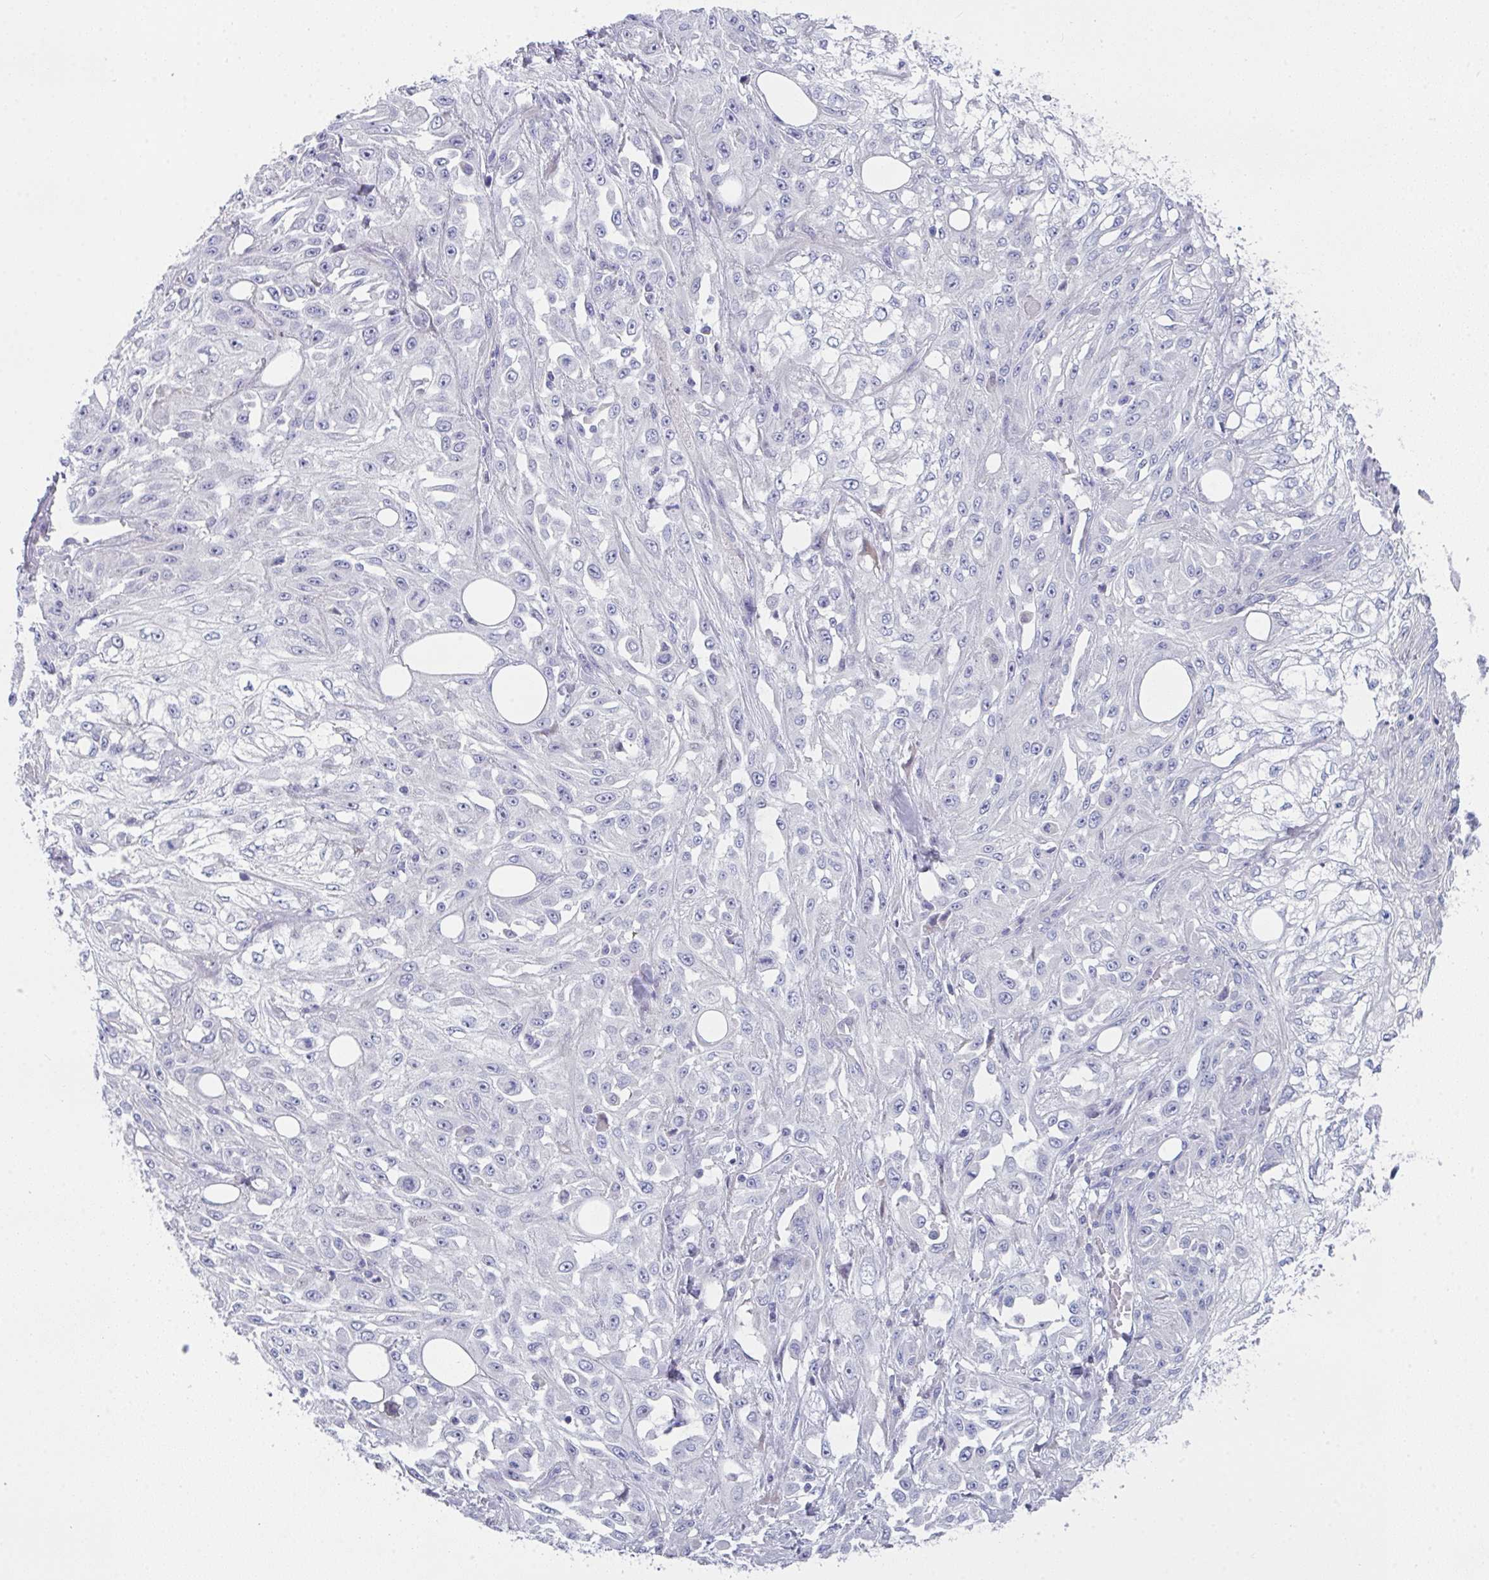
{"staining": {"intensity": "negative", "quantity": "none", "location": "none"}, "tissue": "skin cancer", "cell_type": "Tumor cells", "image_type": "cancer", "snomed": [{"axis": "morphology", "description": "Squamous cell carcinoma, NOS"}, {"axis": "morphology", "description": "Squamous cell carcinoma, metastatic, NOS"}, {"axis": "topography", "description": "Skin"}, {"axis": "topography", "description": "Lymph node"}], "caption": "Immunohistochemistry of human skin squamous cell carcinoma shows no staining in tumor cells.", "gene": "FBXO47", "patient": {"sex": "male", "age": 75}}